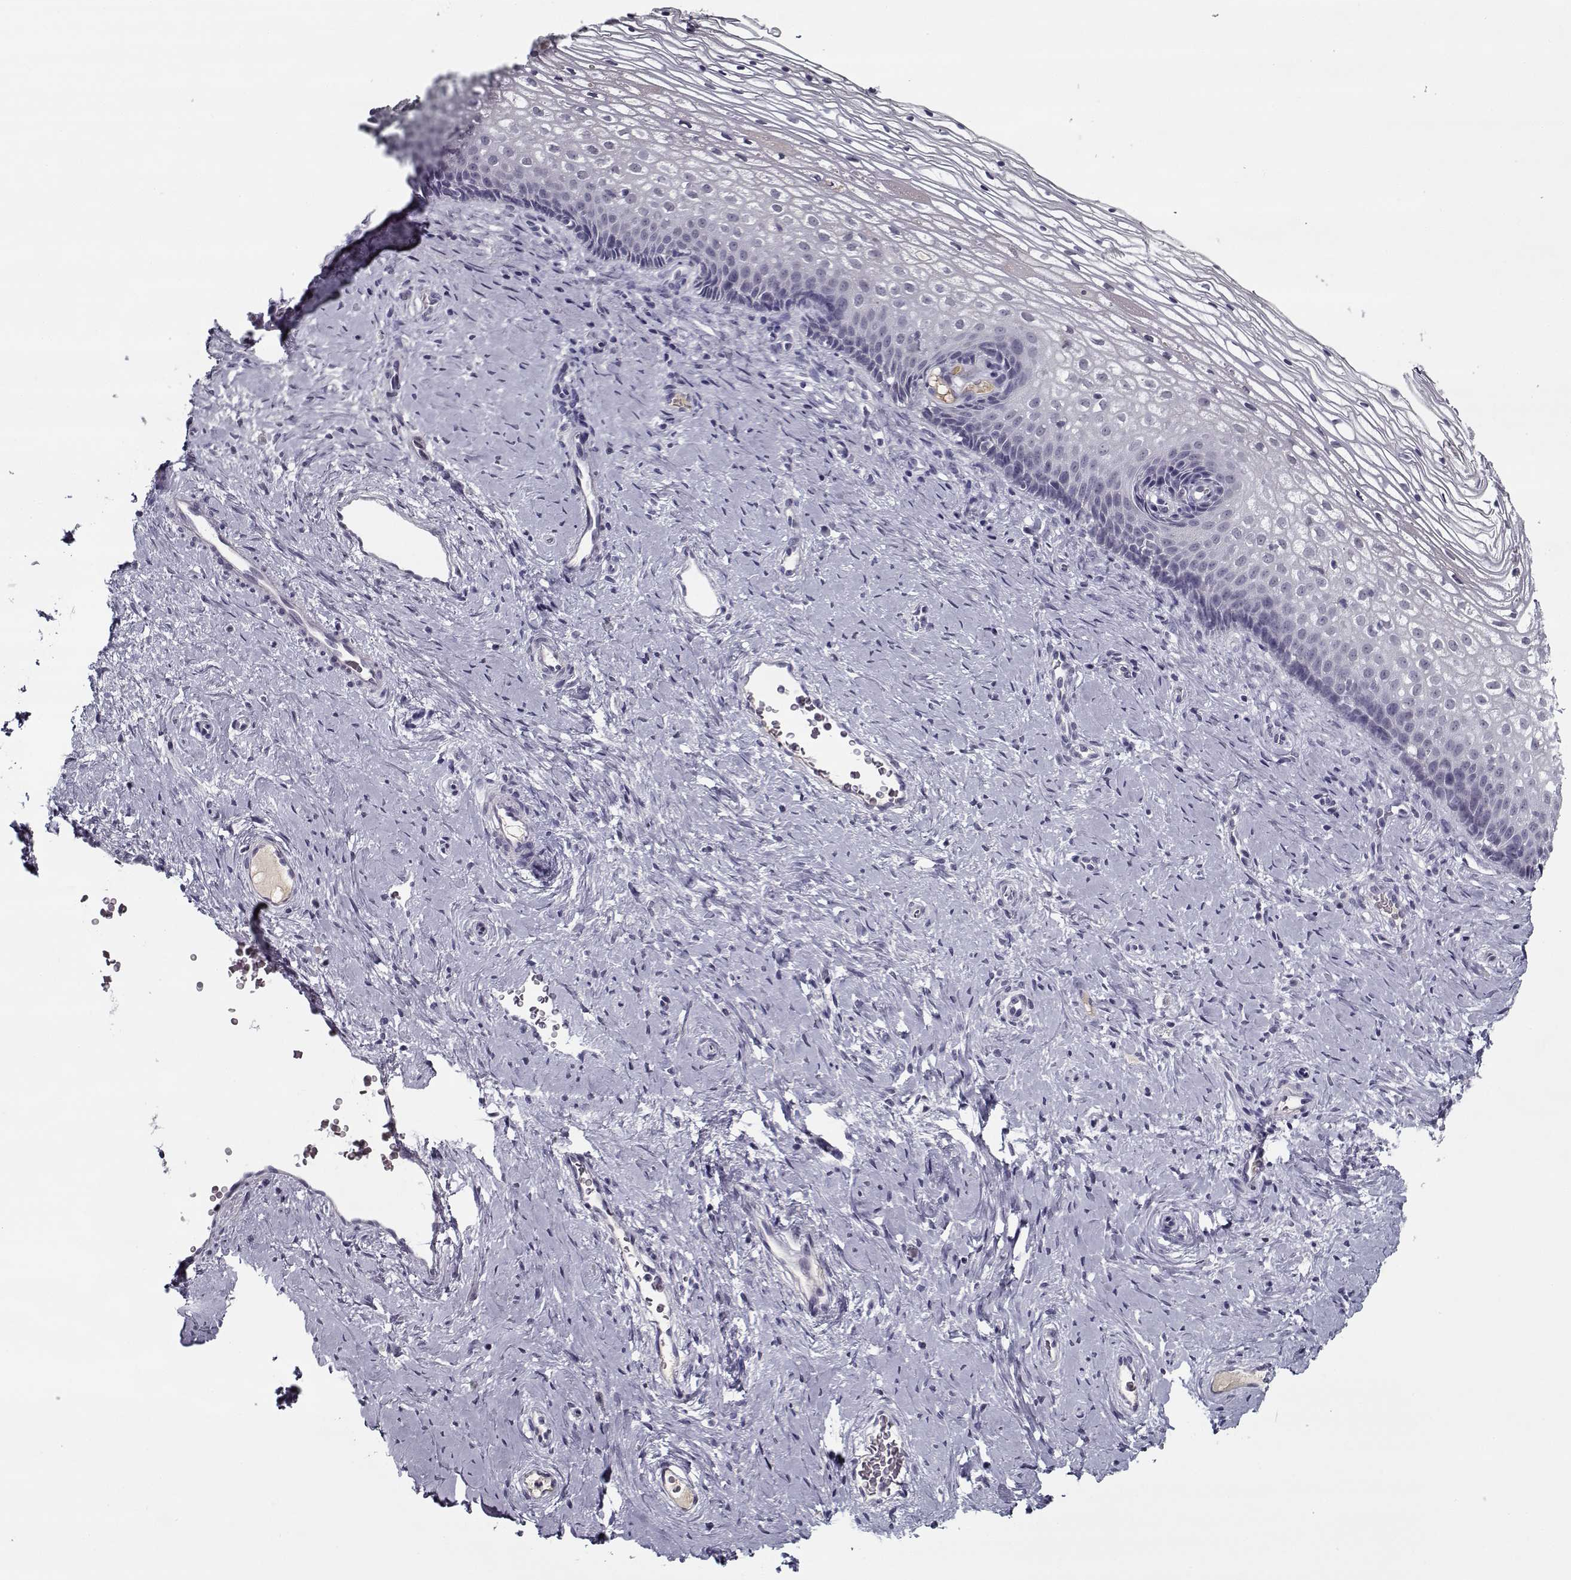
{"staining": {"intensity": "negative", "quantity": "none", "location": "none"}, "tissue": "cervix", "cell_type": "Squamous epithelial cells", "image_type": "normal", "snomed": [{"axis": "morphology", "description": "Normal tissue, NOS"}, {"axis": "topography", "description": "Cervix"}], "caption": "There is no significant positivity in squamous epithelial cells of cervix. The staining is performed using DAB (3,3'-diaminobenzidine) brown chromogen with nuclei counter-stained in using hematoxylin.", "gene": "SPACA9", "patient": {"sex": "female", "age": 34}}